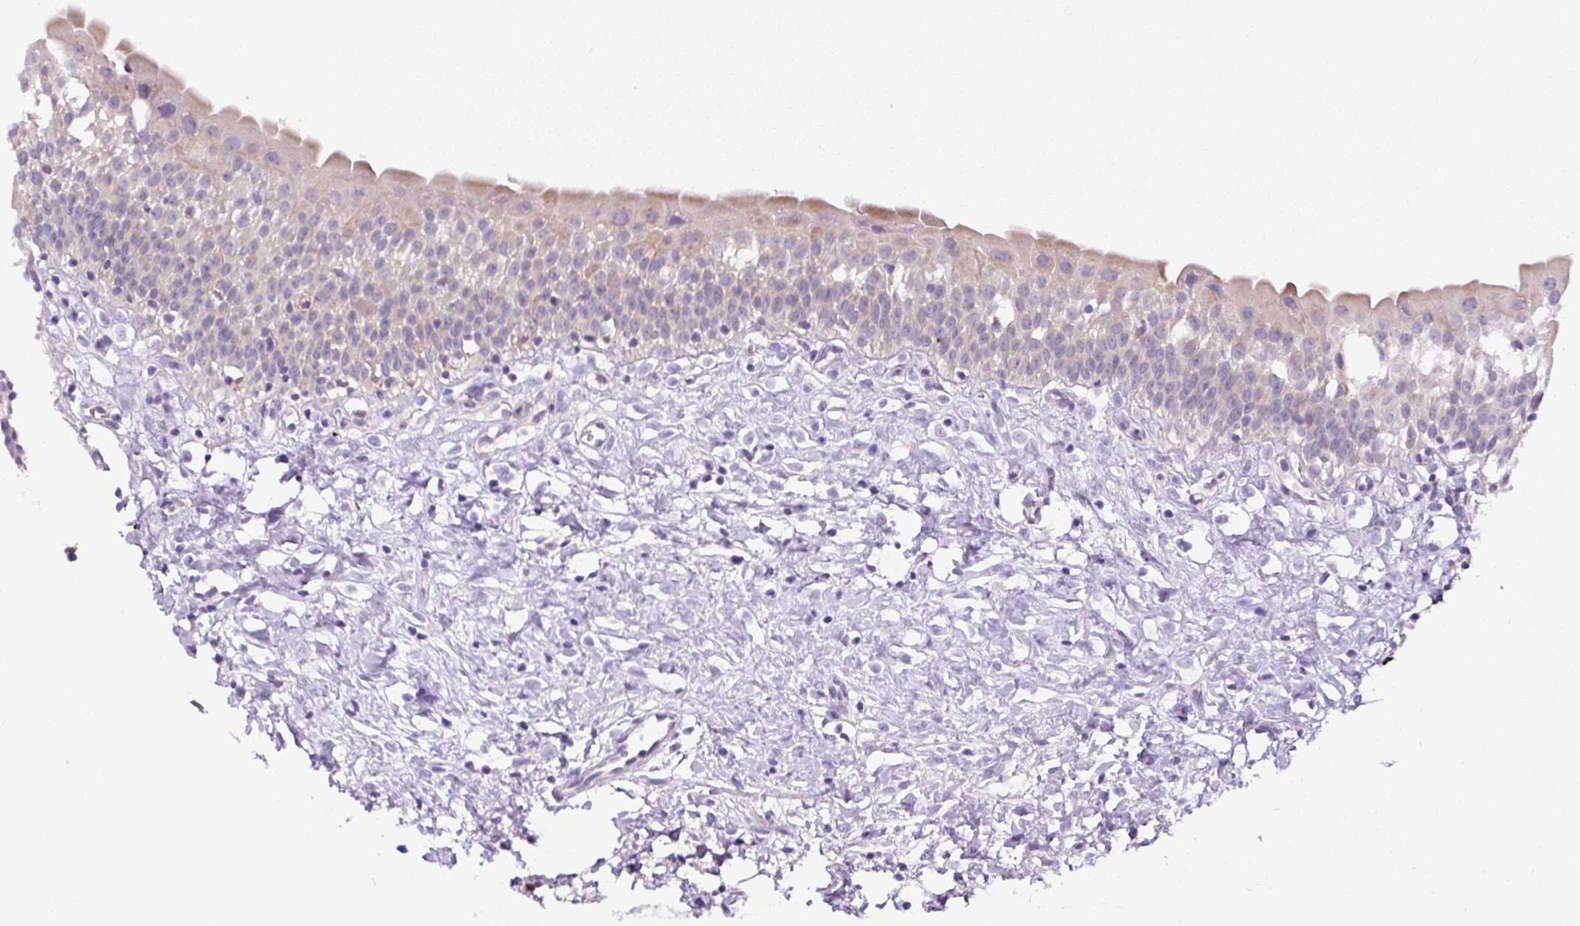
{"staining": {"intensity": "weak", "quantity": "<25%", "location": "cytoplasmic/membranous"}, "tissue": "urinary bladder", "cell_type": "Urothelial cells", "image_type": "normal", "snomed": [{"axis": "morphology", "description": "Normal tissue, NOS"}, {"axis": "topography", "description": "Urinary bladder"}], "caption": "Immunohistochemical staining of benign urinary bladder exhibits no significant positivity in urothelial cells.", "gene": "HPS4", "patient": {"sex": "male", "age": 51}}